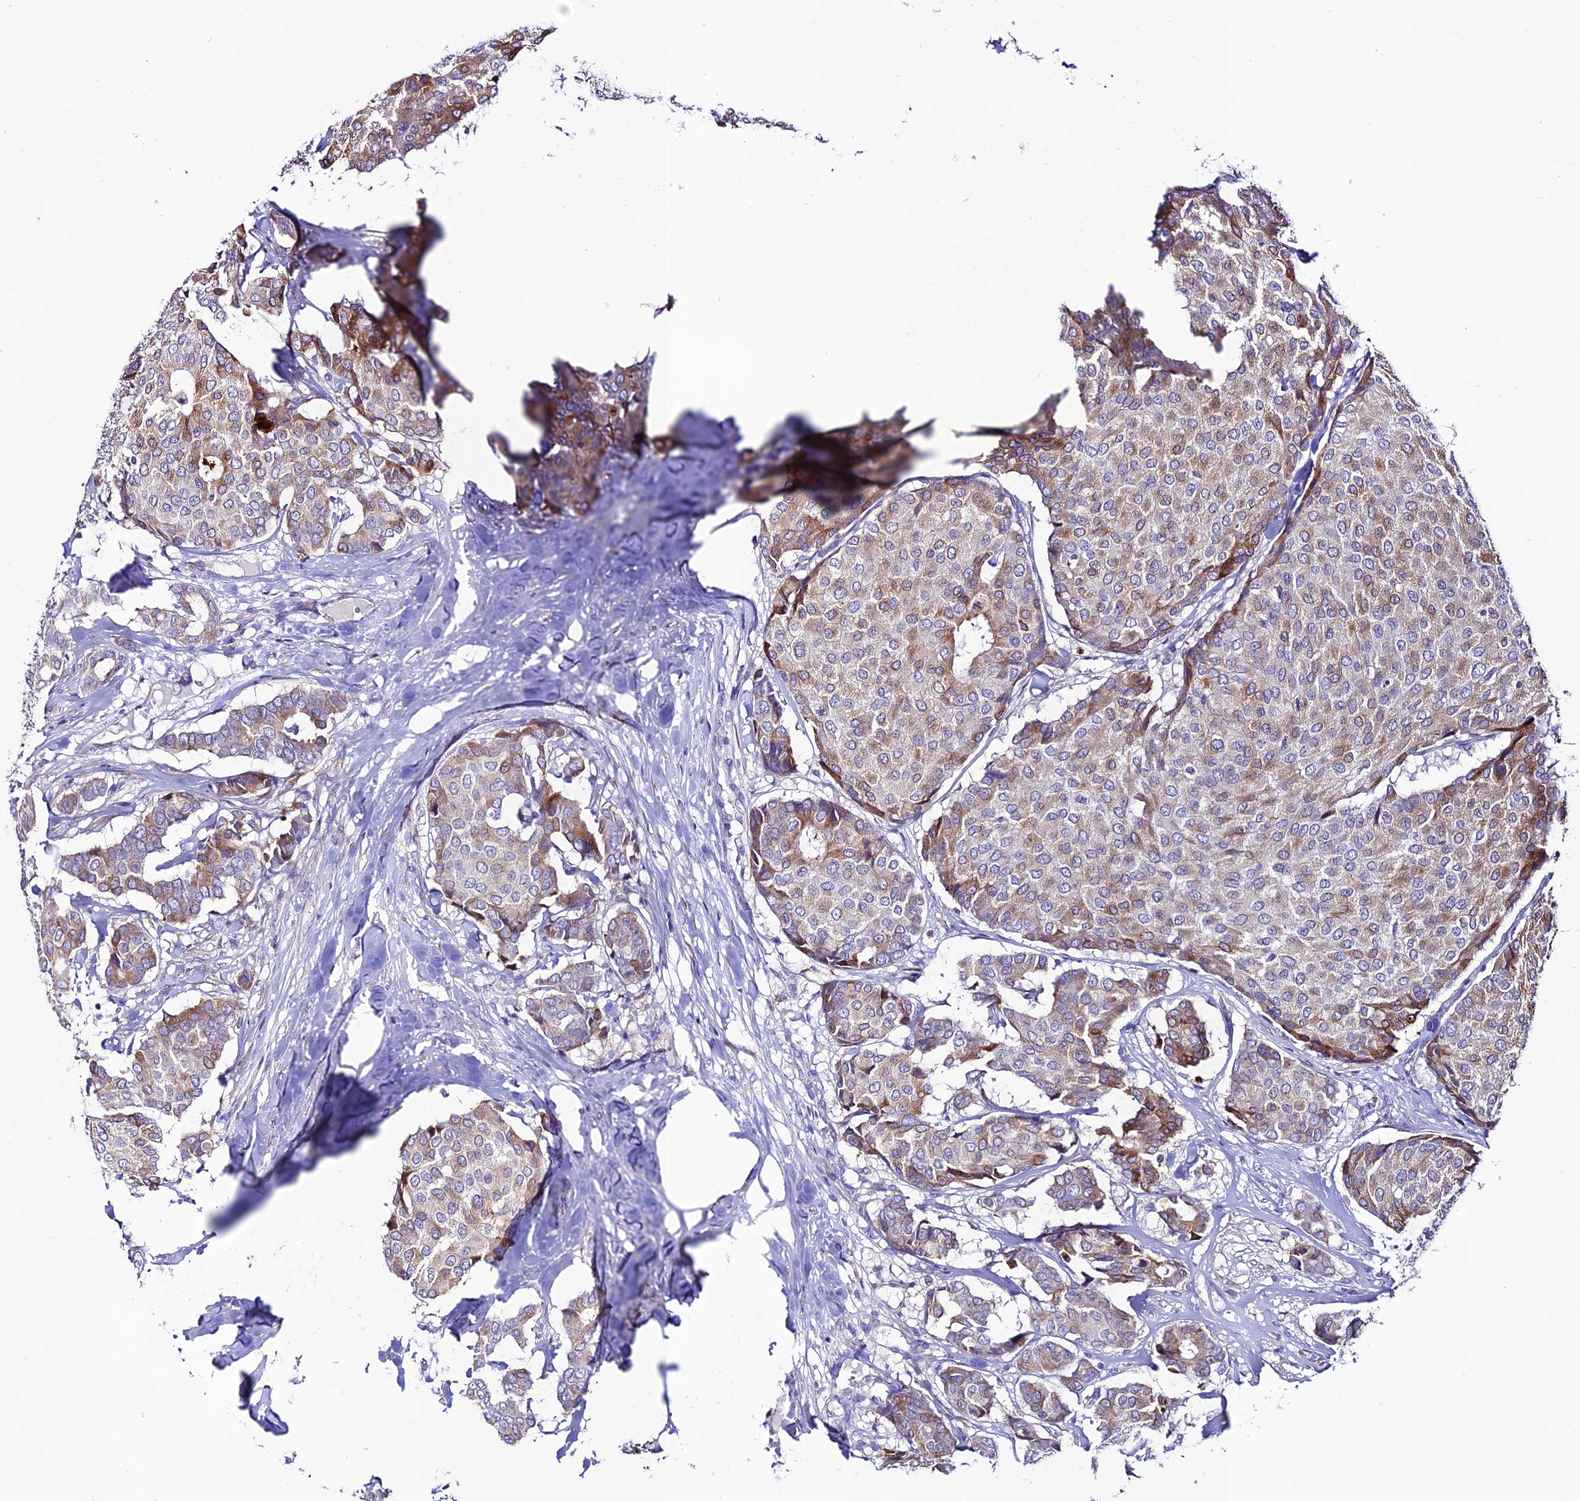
{"staining": {"intensity": "moderate", "quantity": "<25%", "location": "cytoplasmic/membranous"}, "tissue": "breast cancer", "cell_type": "Tumor cells", "image_type": "cancer", "snomed": [{"axis": "morphology", "description": "Duct carcinoma"}, {"axis": "topography", "description": "Breast"}], "caption": "Breast cancer (intraductal carcinoma) stained for a protein reveals moderate cytoplasmic/membranous positivity in tumor cells.", "gene": "OR51Q1", "patient": {"sex": "female", "age": 75}}